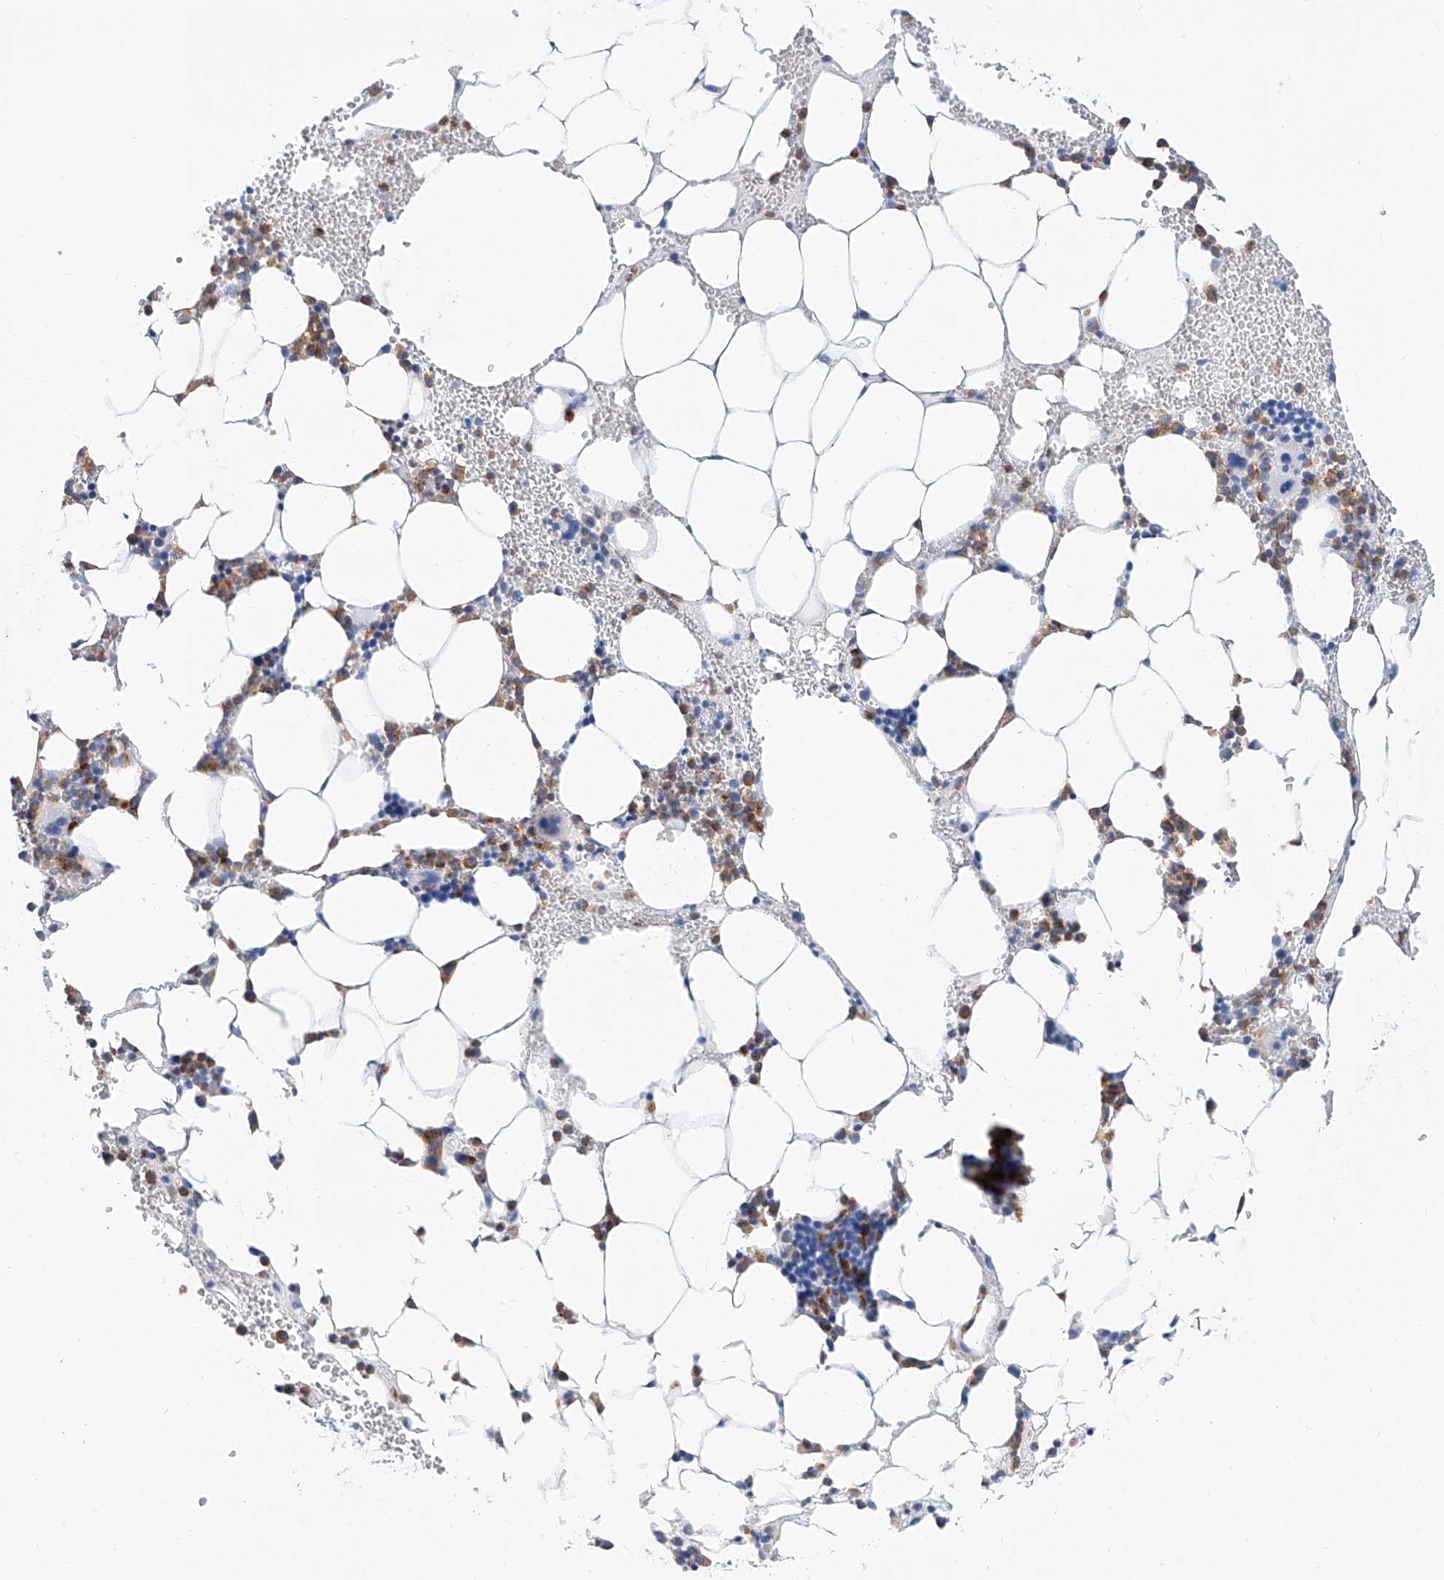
{"staining": {"intensity": "moderate", "quantity": "25%-75%", "location": "cytoplasmic/membranous"}, "tissue": "bone marrow", "cell_type": "Hematopoietic cells", "image_type": "normal", "snomed": [{"axis": "morphology", "description": "Normal tissue, NOS"}, {"axis": "morphology", "description": "Inflammation, NOS"}, {"axis": "topography", "description": "Bone marrow"}], "caption": "The image demonstrates staining of benign bone marrow, revealing moderate cytoplasmic/membranous protein expression (brown color) within hematopoietic cells. (IHC, brightfield microscopy, high magnification).", "gene": "SLC25A29", "patient": {"sex": "female", "age": 78}}